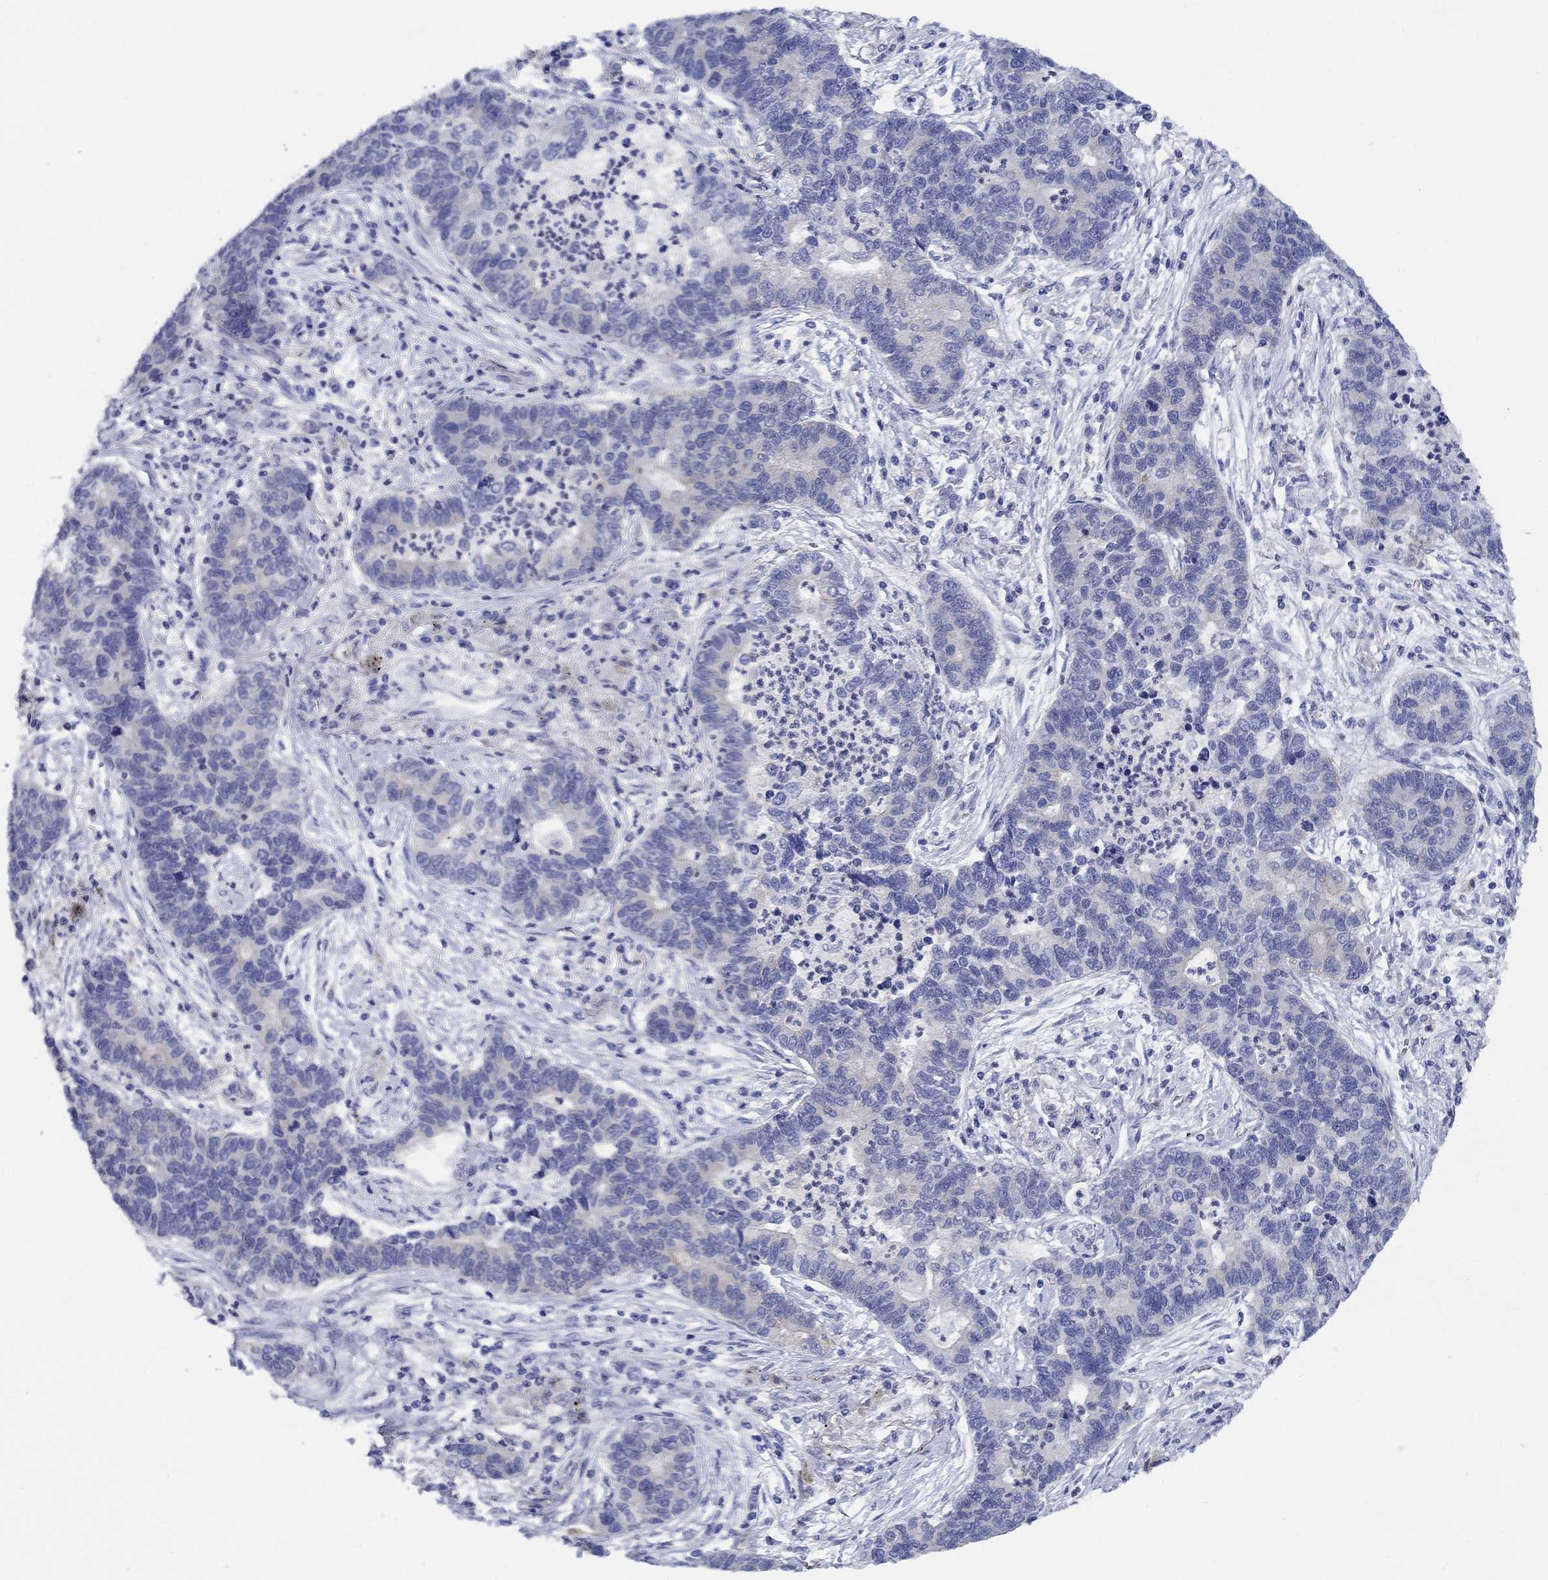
{"staining": {"intensity": "negative", "quantity": "none", "location": "none"}, "tissue": "lung cancer", "cell_type": "Tumor cells", "image_type": "cancer", "snomed": [{"axis": "morphology", "description": "Adenocarcinoma, NOS"}, {"axis": "topography", "description": "Lung"}], "caption": "An image of lung cancer stained for a protein exhibits no brown staining in tumor cells. (DAB immunohistochemistry with hematoxylin counter stain).", "gene": "RAP1GAP", "patient": {"sex": "female", "age": 57}}